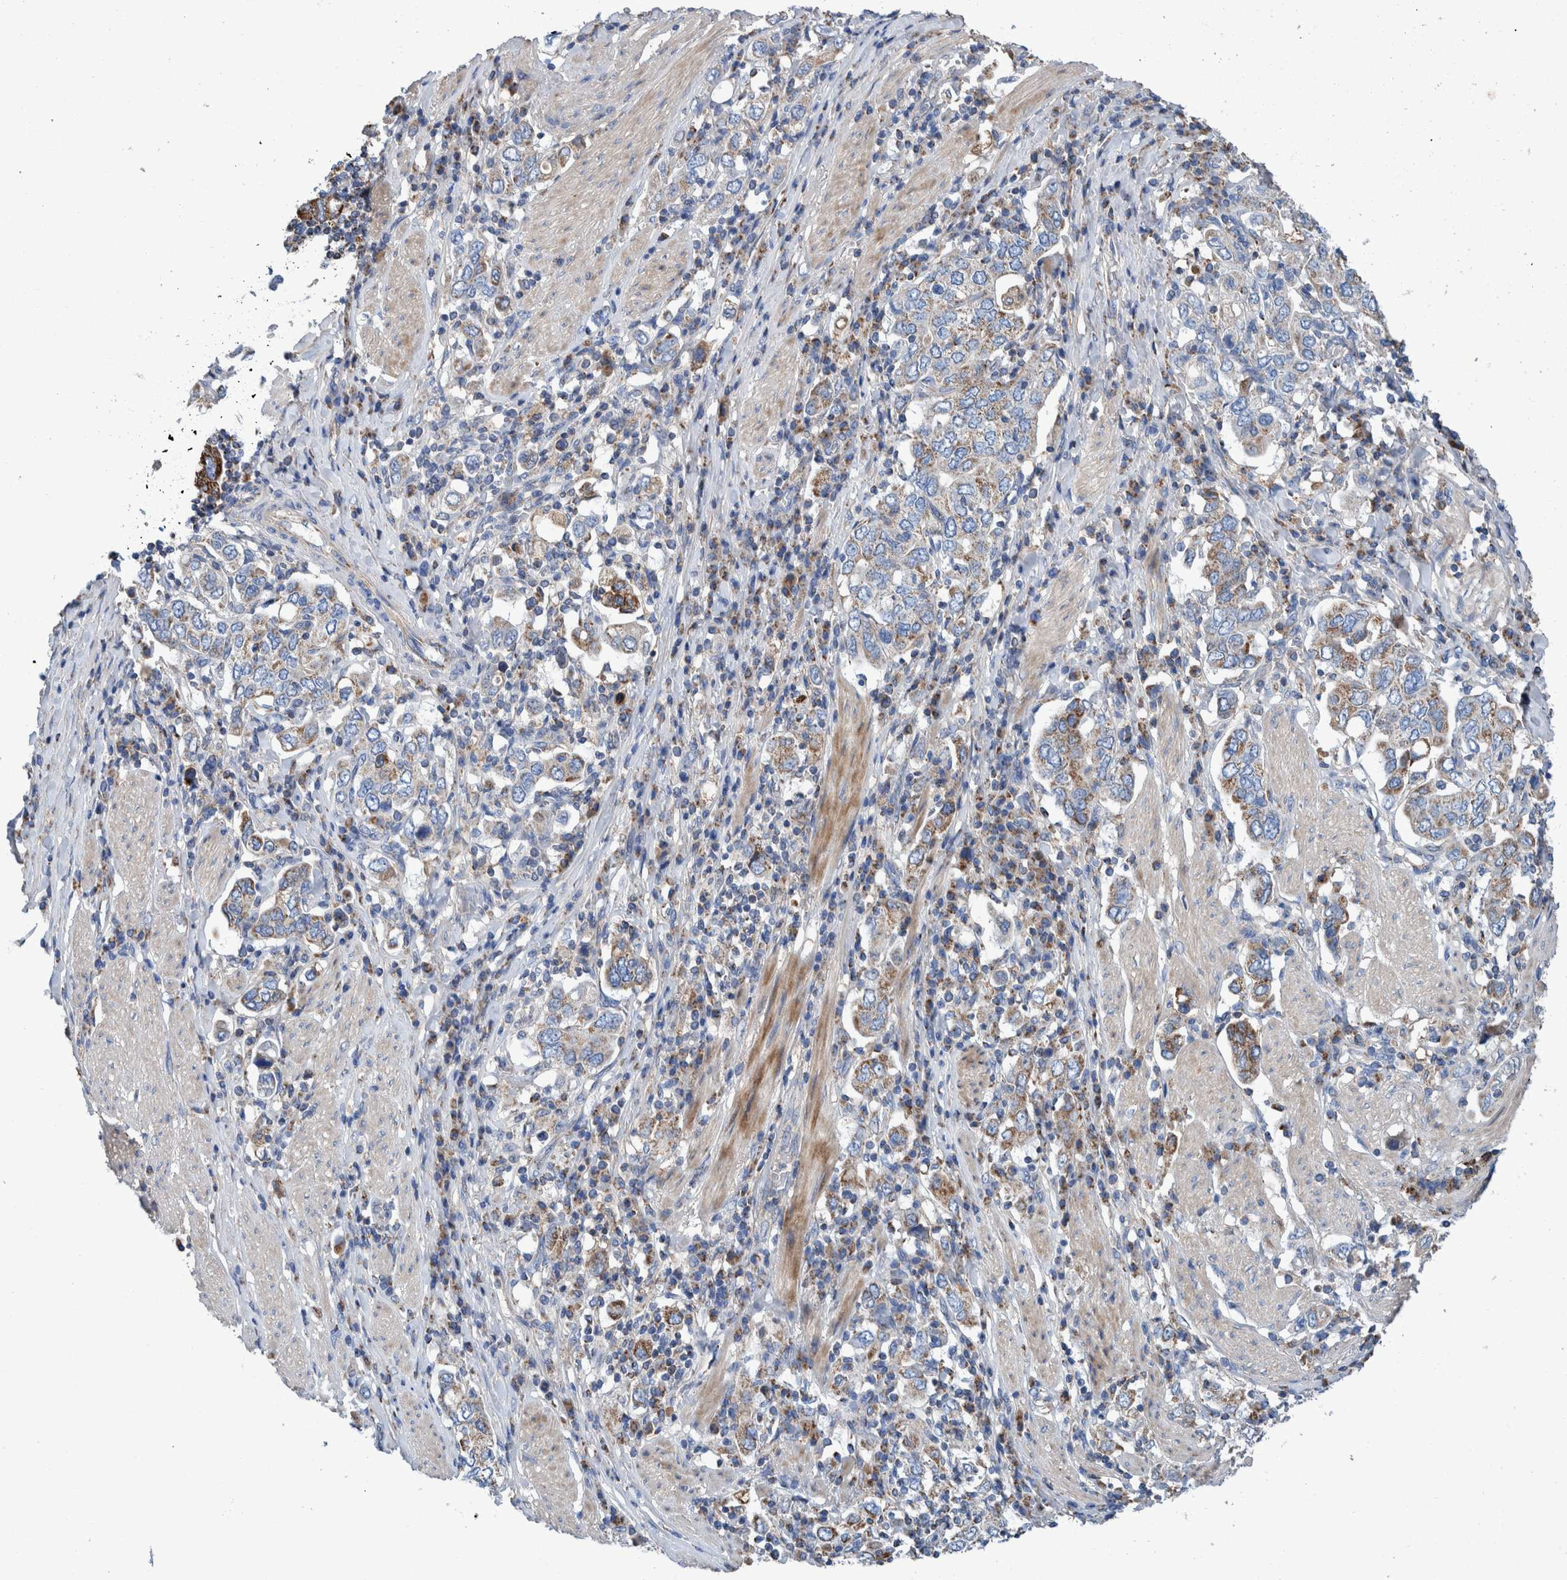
{"staining": {"intensity": "moderate", "quantity": "25%-75%", "location": "cytoplasmic/membranous"}, "tissue": "stomach cancer", "cell_type": "Tumor cells", "image_type": "cancer", "snomed": [{"axis": "morphology", "description": "Adenocarcinoma, NOS"}, {"axis": "topography", "description": "Stomach, upper"}], "caption": "An IHC micrograph of tumor tissue is shown. Protein staining in brown highlights moderate cytoplasmic/membranous positivity in stomach cancer (adenocarcinoma) within tumor cells.", "gene": "DECR1", "patient": {"sex": "male", "age": 62}}